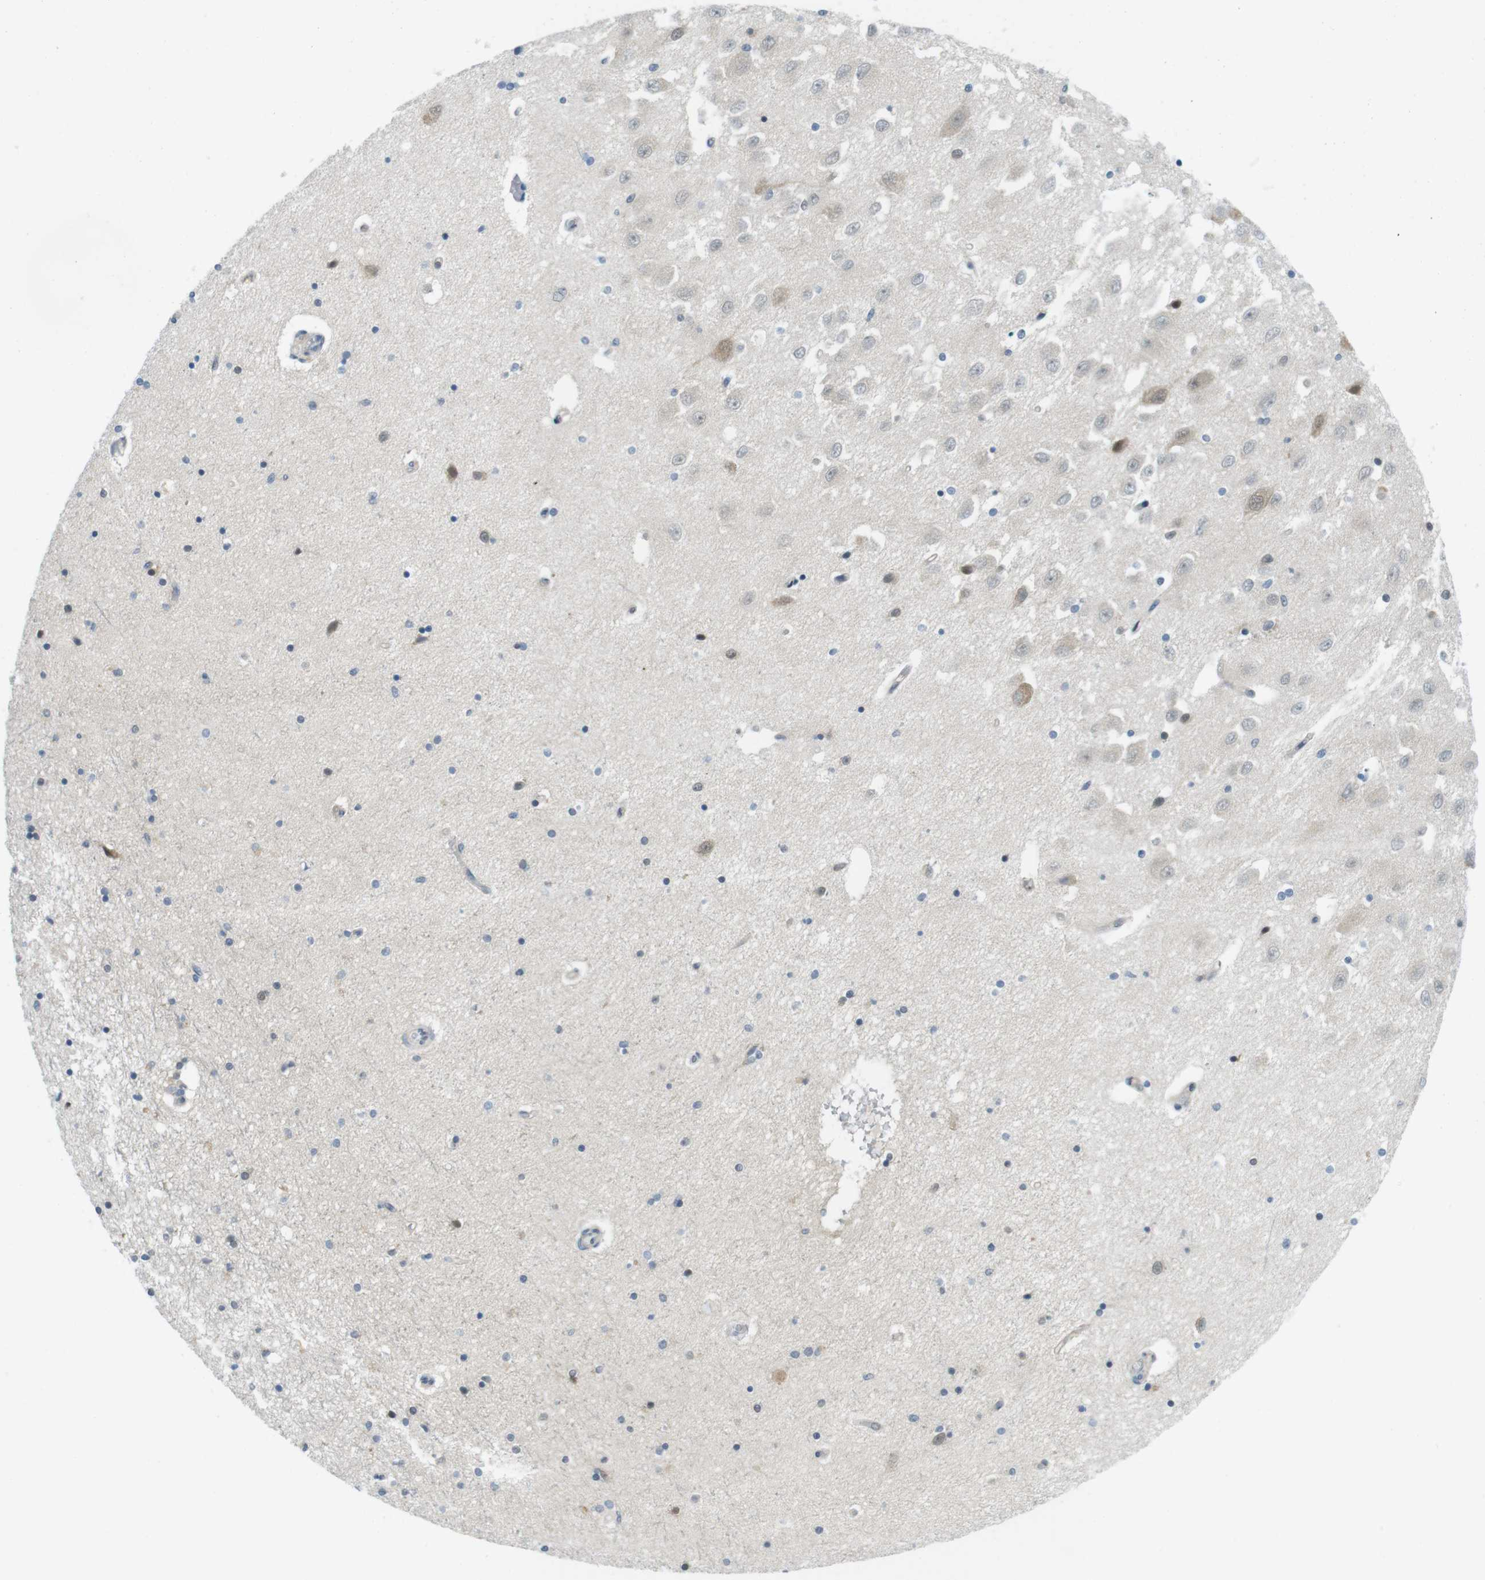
{"staining": {"intensity": "moderate", "quantity": "25%-75%", "location": "cytoplasmic/membranous,nuclear"}, "tissue": "hippocampus", "cell_type": "Glial cells", "image_type": "normal", "snomed": [{"axis": "morphology", "description": "Normal tissue, NOS"}, {"axis": "topography", "description": "Hippocampus"}], "caption": "Normal hippocampus demonstrates moderate cytoplasmic/membranous,nuclear expression in approximately 25%-75% of glial cells, visualized by immunohistochemistry. Nuclei are stained in blue.", "gene": "CASP2", "patient": {"sex": "female", "age": 54}}